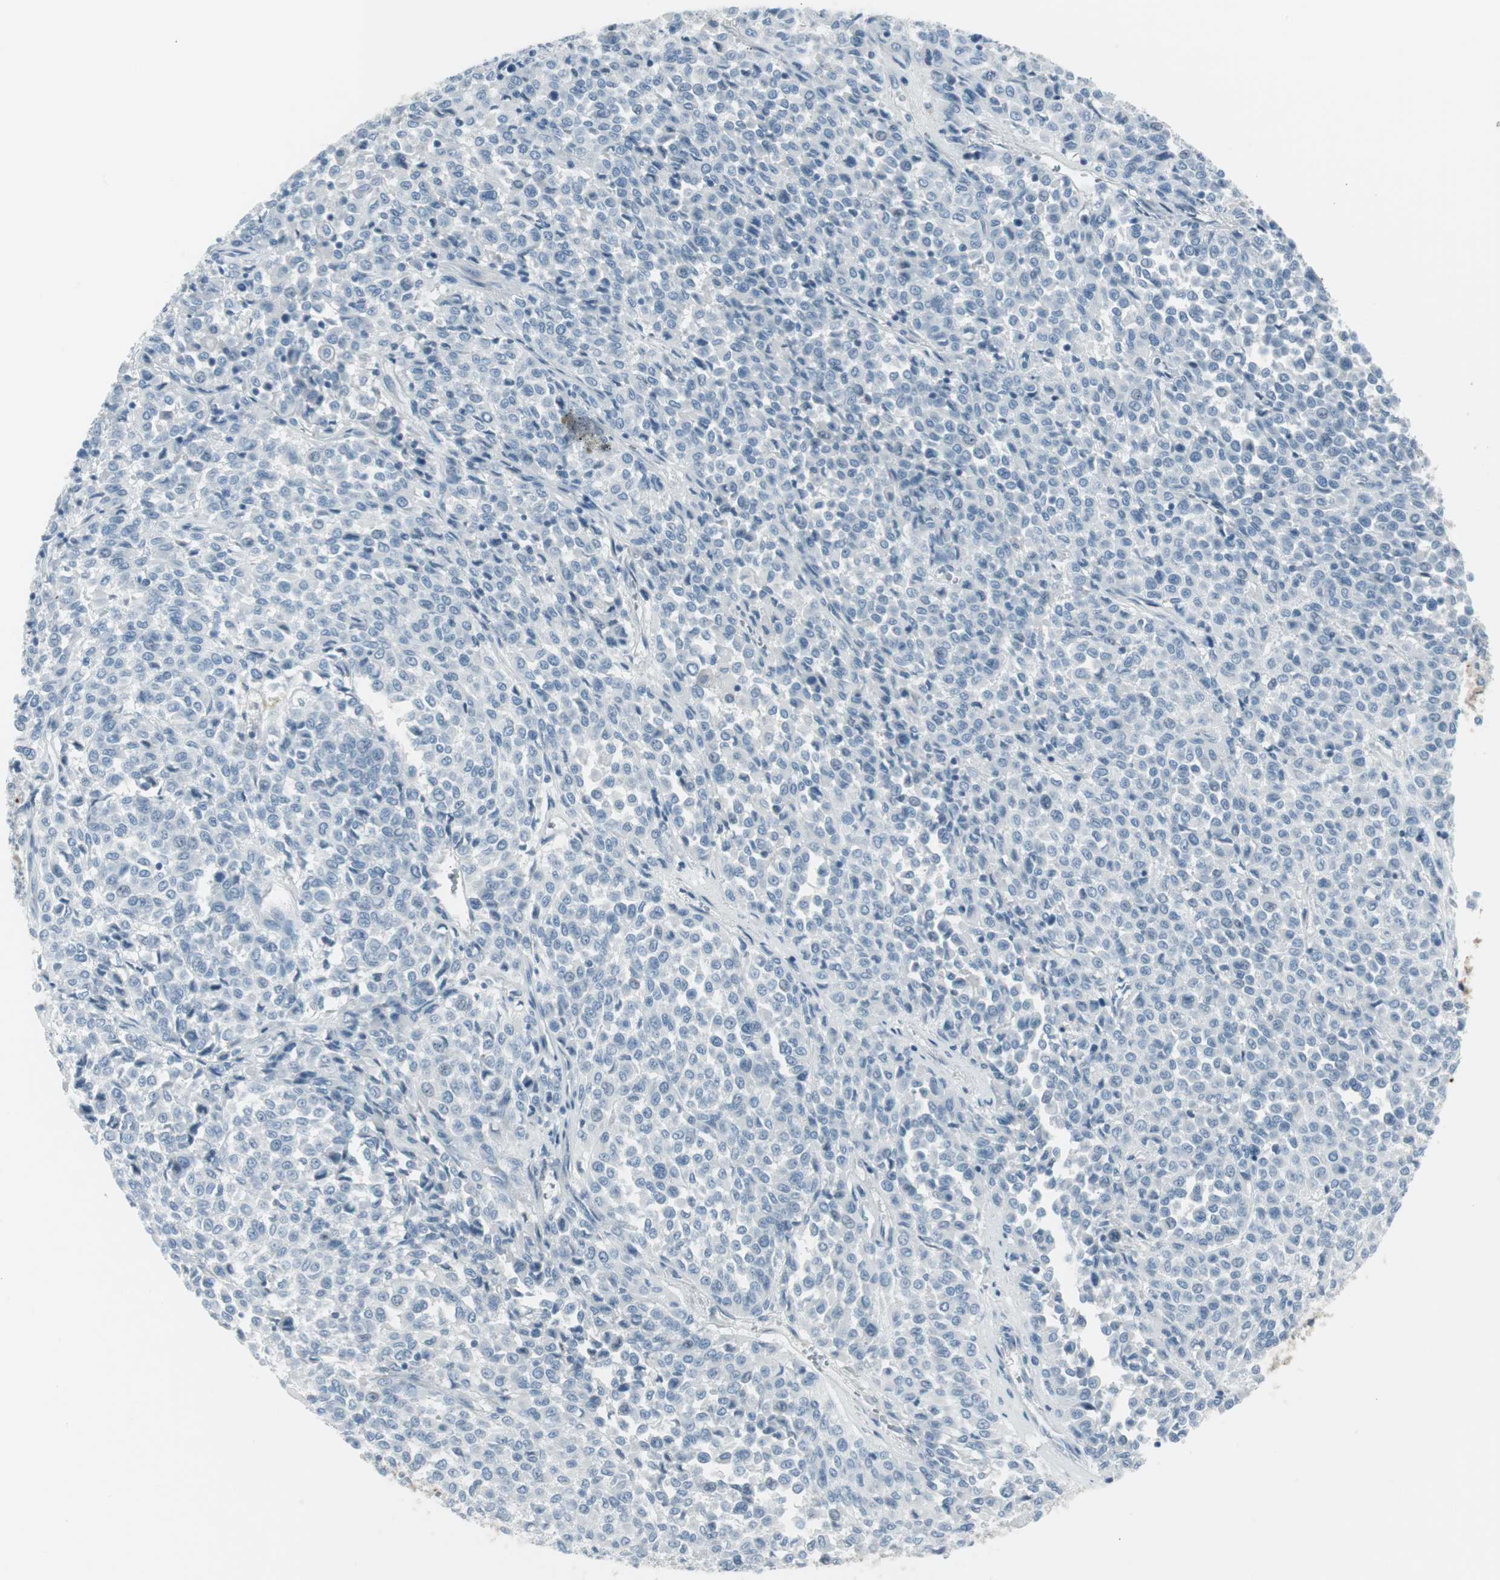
{"staining": {"intensity": "negative", "quantity": "none", "location": "none"}, "tissue": "melanoma", "cell_type": "Tumor cells", "image_type": "cancer", "snomed": [{"axis": "morphology", "description": "Malignant melanoma, Metastatic site"}, {"axis": "topography", "description": "Pancreas"}], "caption": "Protein analysis of malignant melanoma (metastatic site) displays no significant expression in tumor cells.", "gene": "AGR2", "patient": {"sex": "female", "age": 30}}